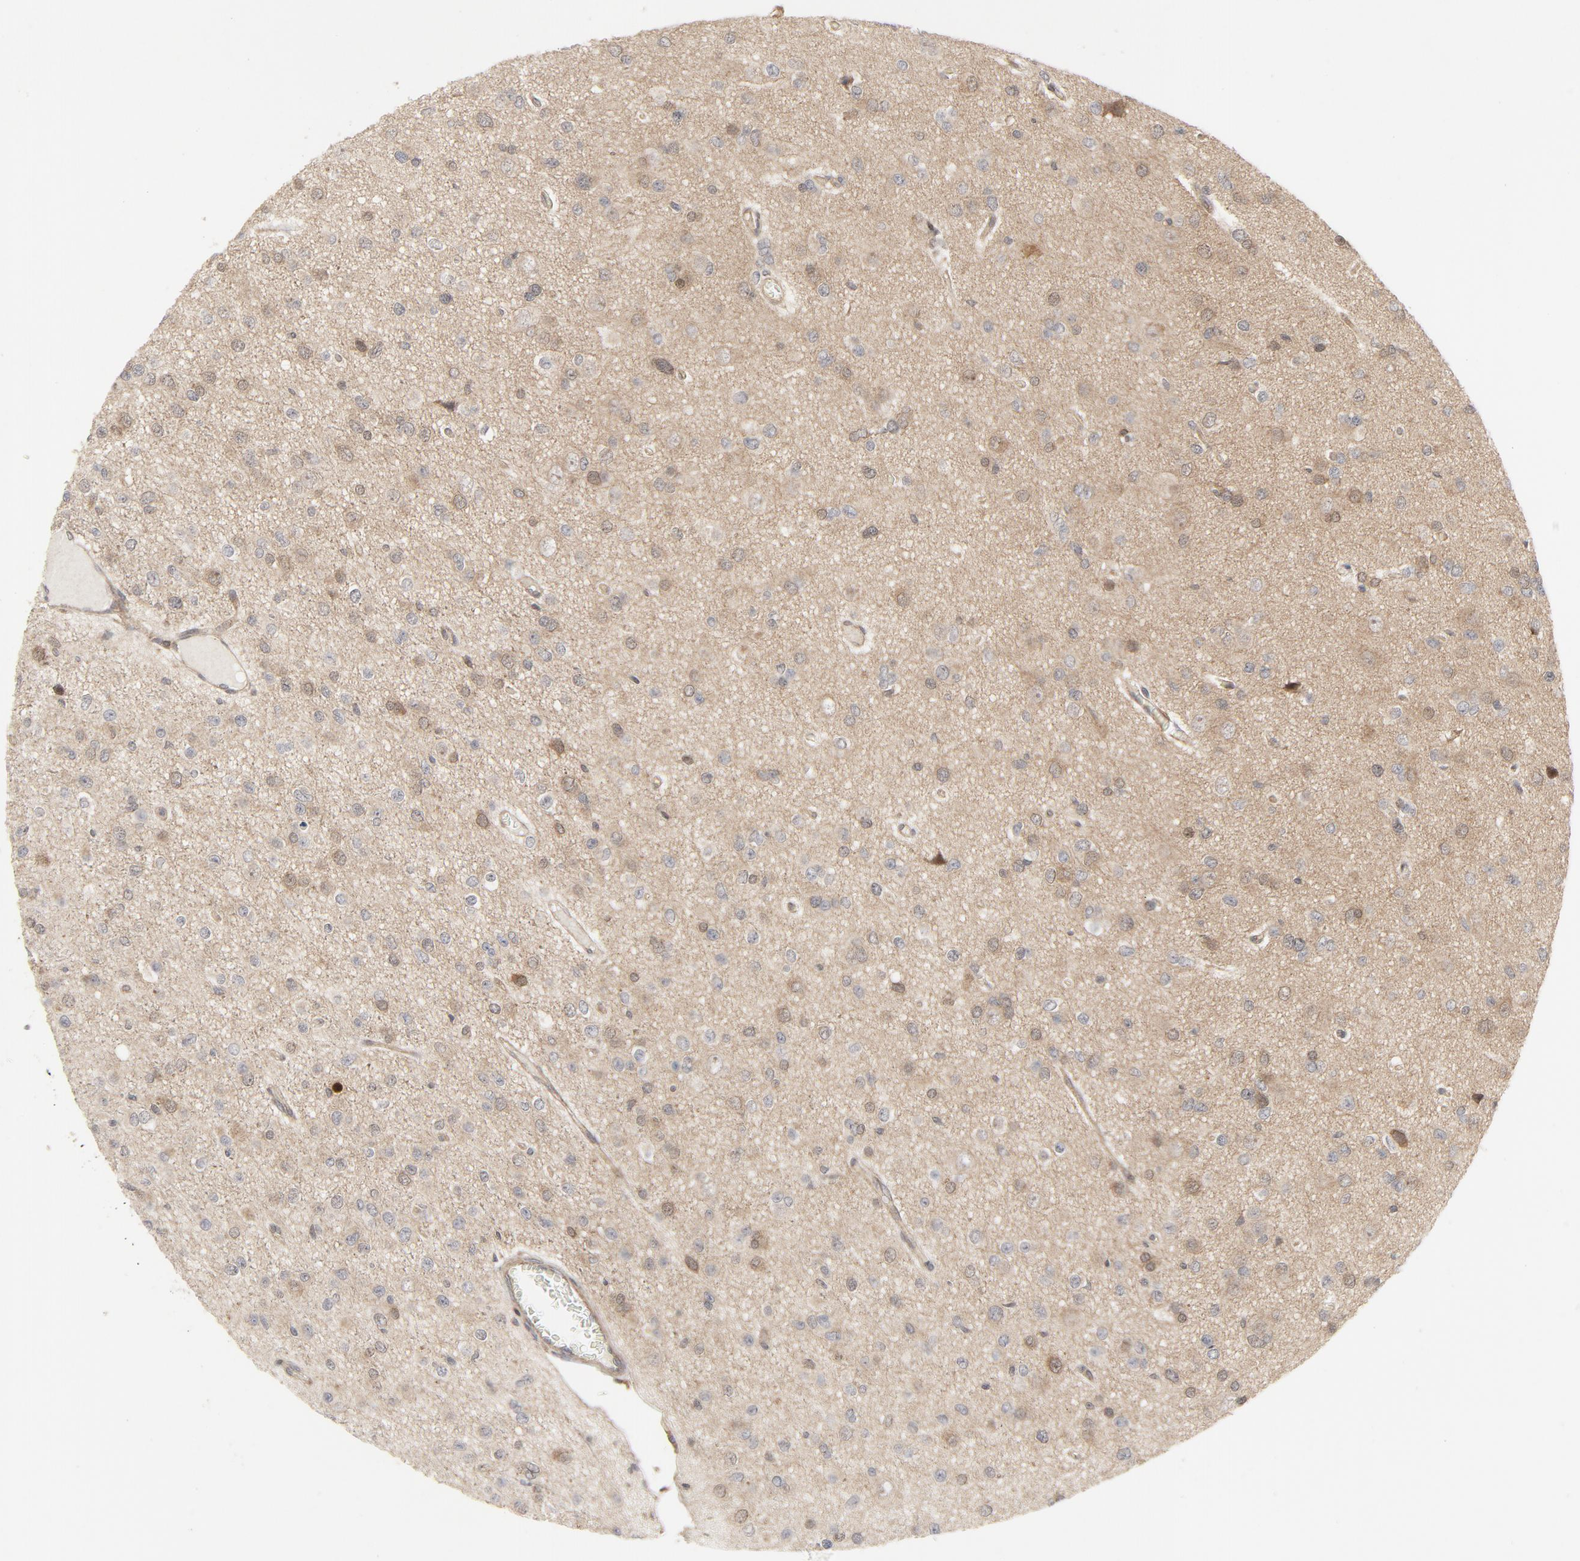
{"staining": {"intensity": "weak", "quantity": "25%-75%", "location": "cytoplasmic/membranous,nuclear"}, "tissue": "glioma", "cell_type": "Tumor cells", "image_type": "cancer", "snomed": [{"axis": "morphology", "description": "Glioma, malignant, Low grade"}, {"axis": "topography", "description": "Brain"}], "caption": "Malignant glioma (low-grade) stained with DAB immunohistochemistry exhibits low levels of weak cytoplasmic/membranous and nuclear expression in about 25%-75% of tumor cells. (IHC, brightfield microscopy, high magnification).", "gene": "MAP2K7", "patient": {"sex": "male", "age": 42}}